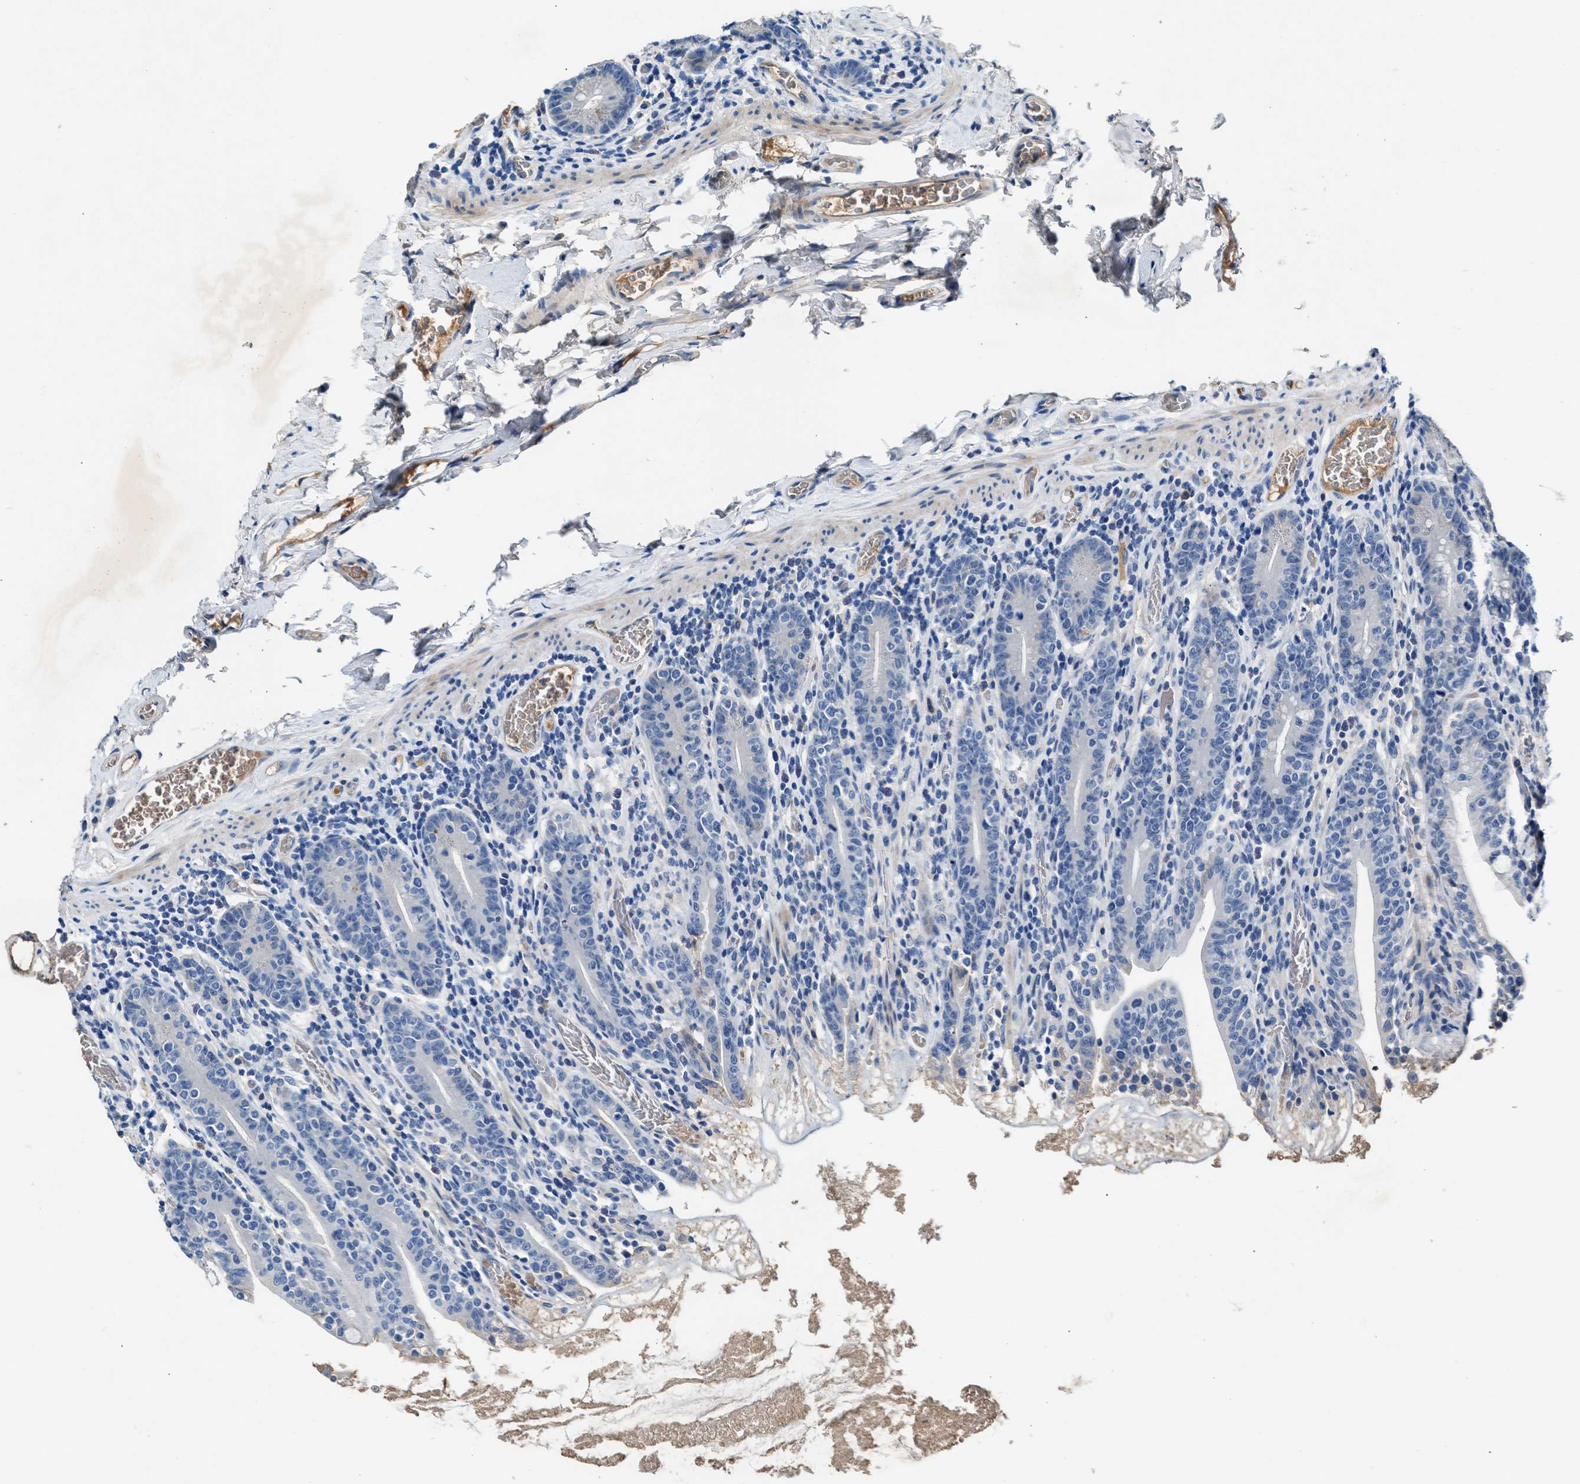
{"staining": {"intensity": "negative", "quantity": "none", "location": "none"}, "tissue": "small intestine", "cell_type": "Glandular cells", "image_type": "normal", "snomed": [{"axis": "morphology", "description": "Normal tissue, NOS"}, {"axis": "topography", "description": "Small intestine"}], "caption": "The micrograph displays no significant expression in glandular cells of small intestine. (Stains: DAB (3,3'-diaminobenzidine) immunohistochemistry with hematoxylin counter stain, Microscopy: brightfield microscopy at high magnification).", "gene": "RWDD2B", "patient": {"sex": "female", "age": 56}}